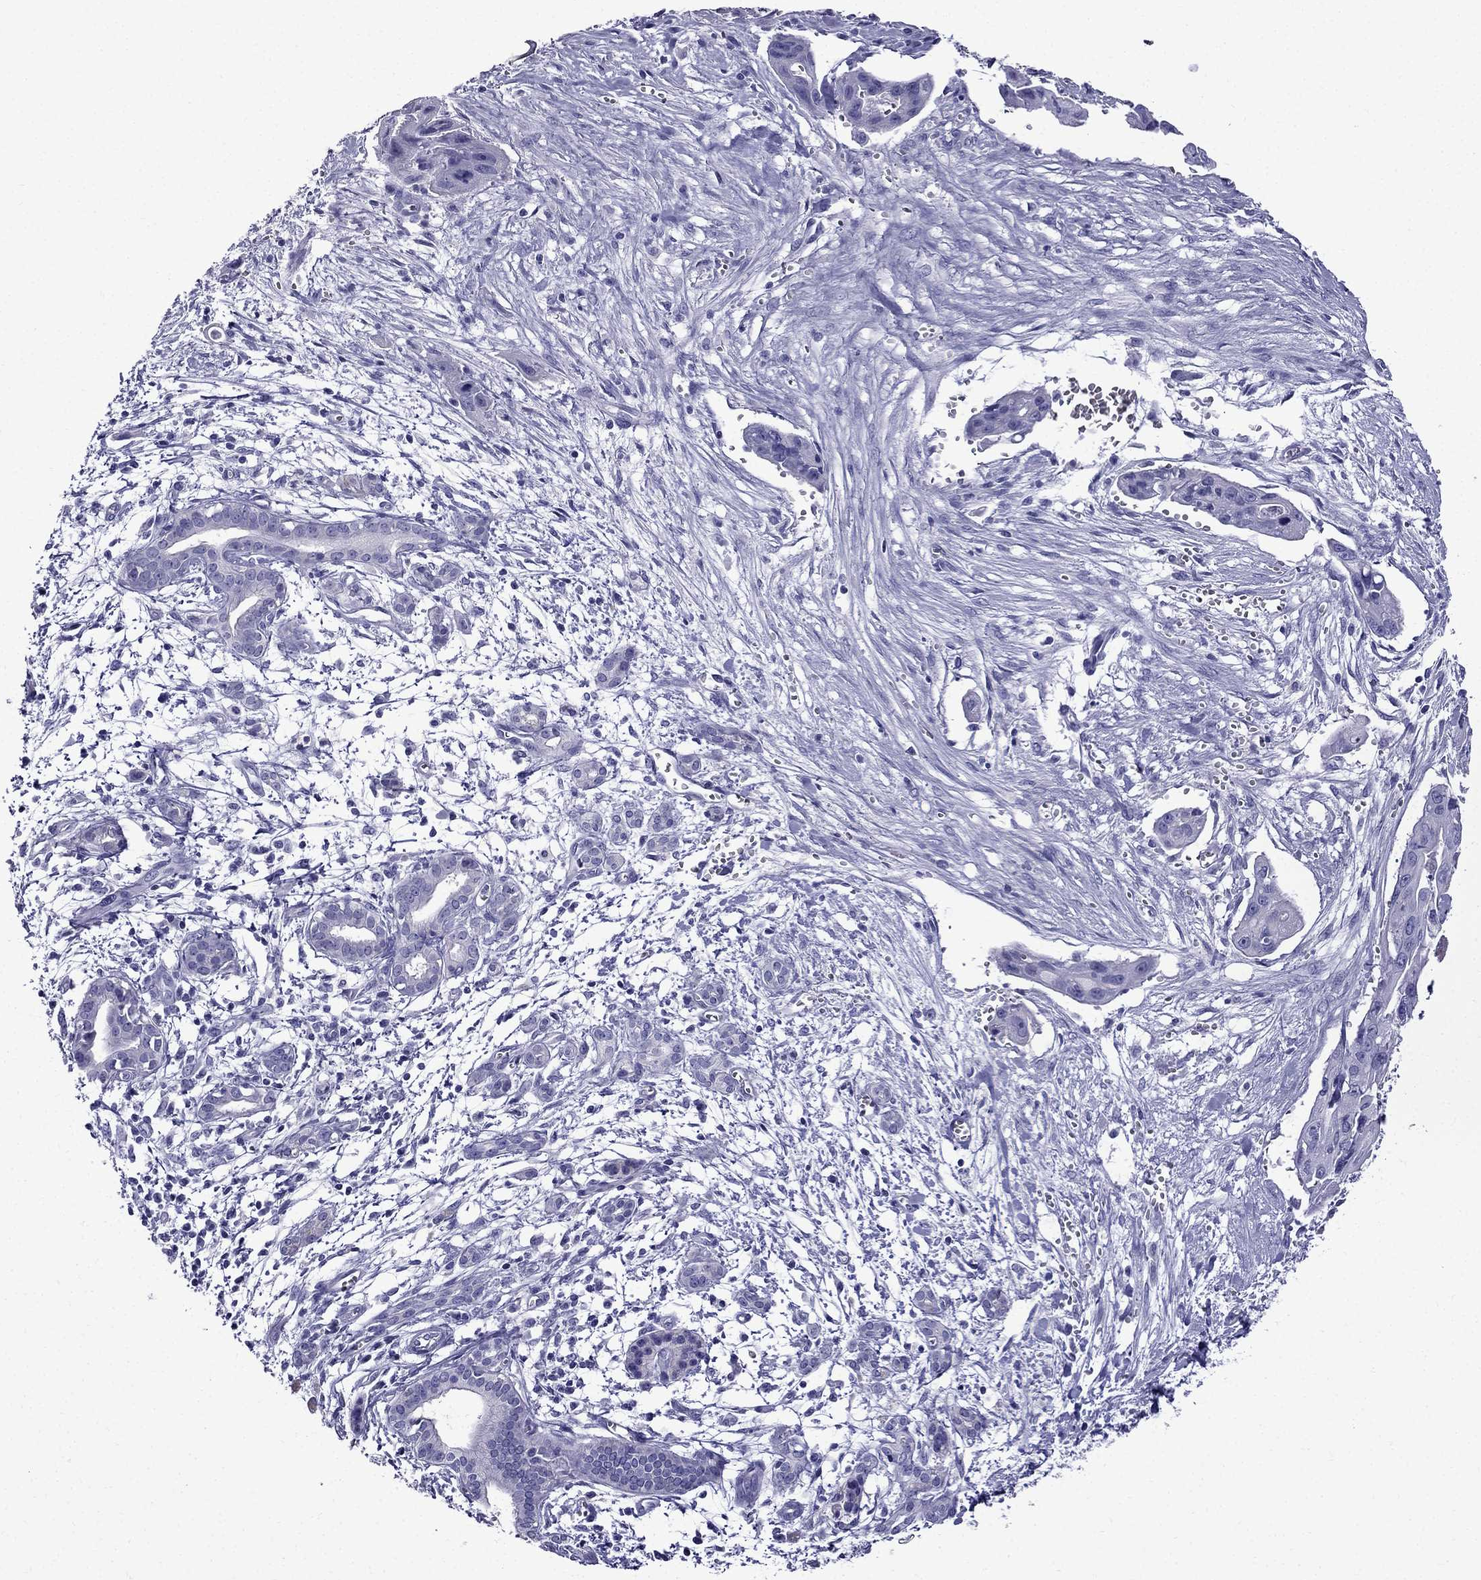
{"staining": {"intensity": "negative", "quantity": "none", "location": "none"}, "tissue": "pancreatic cancer", "cell_type": "Tumor cells", "image_type": "cancer", "snomed": [{"axis": "morphology", "description": "Adenocarcinoma, NOS"}, {"axis": "topography", "description": "Pancreas"}], "caption": "This is an IHC histopathology image of human pancreatic cancer. There is no positivity in tumor cells.", "gene": "ERC2", "patient": {"sex": "male", "age": 60}}